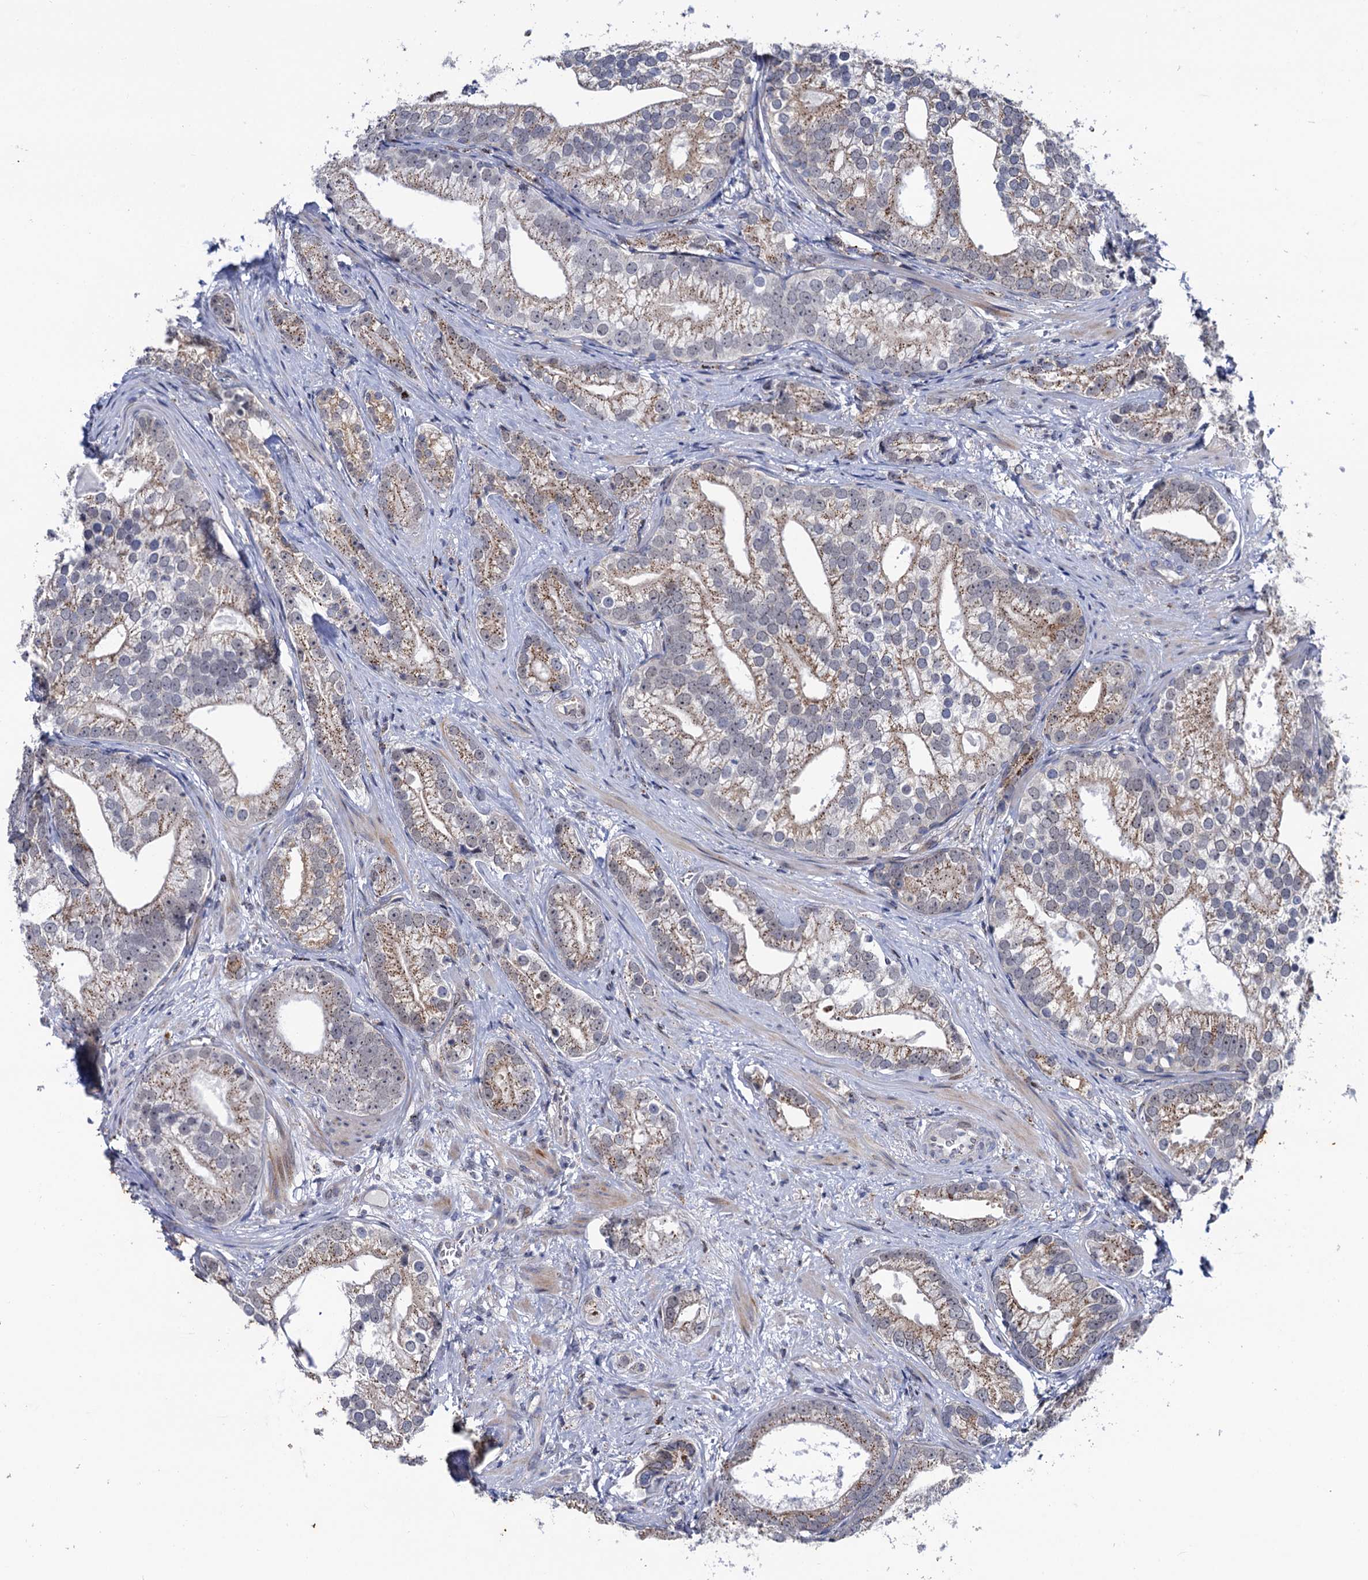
{"staining": {"intensity": "weak", "quantity": ">75%", "location": "cytoplasmic/membranous"}, "tissue": "prostate cancer", "cell_type": "Tumor cells", "image_type": "cancer", "snomed": [{"axis": "morphology", "description": "Adenocarcinoma, High grade"}, {"axis": "topography", "description": "Prostate"}], "caption": "Human prostate cancer stained with a protein marker shows weak staining in tumor cells.", "gene": "THAP2", "patient": {"sex": "male", "age": 75}}